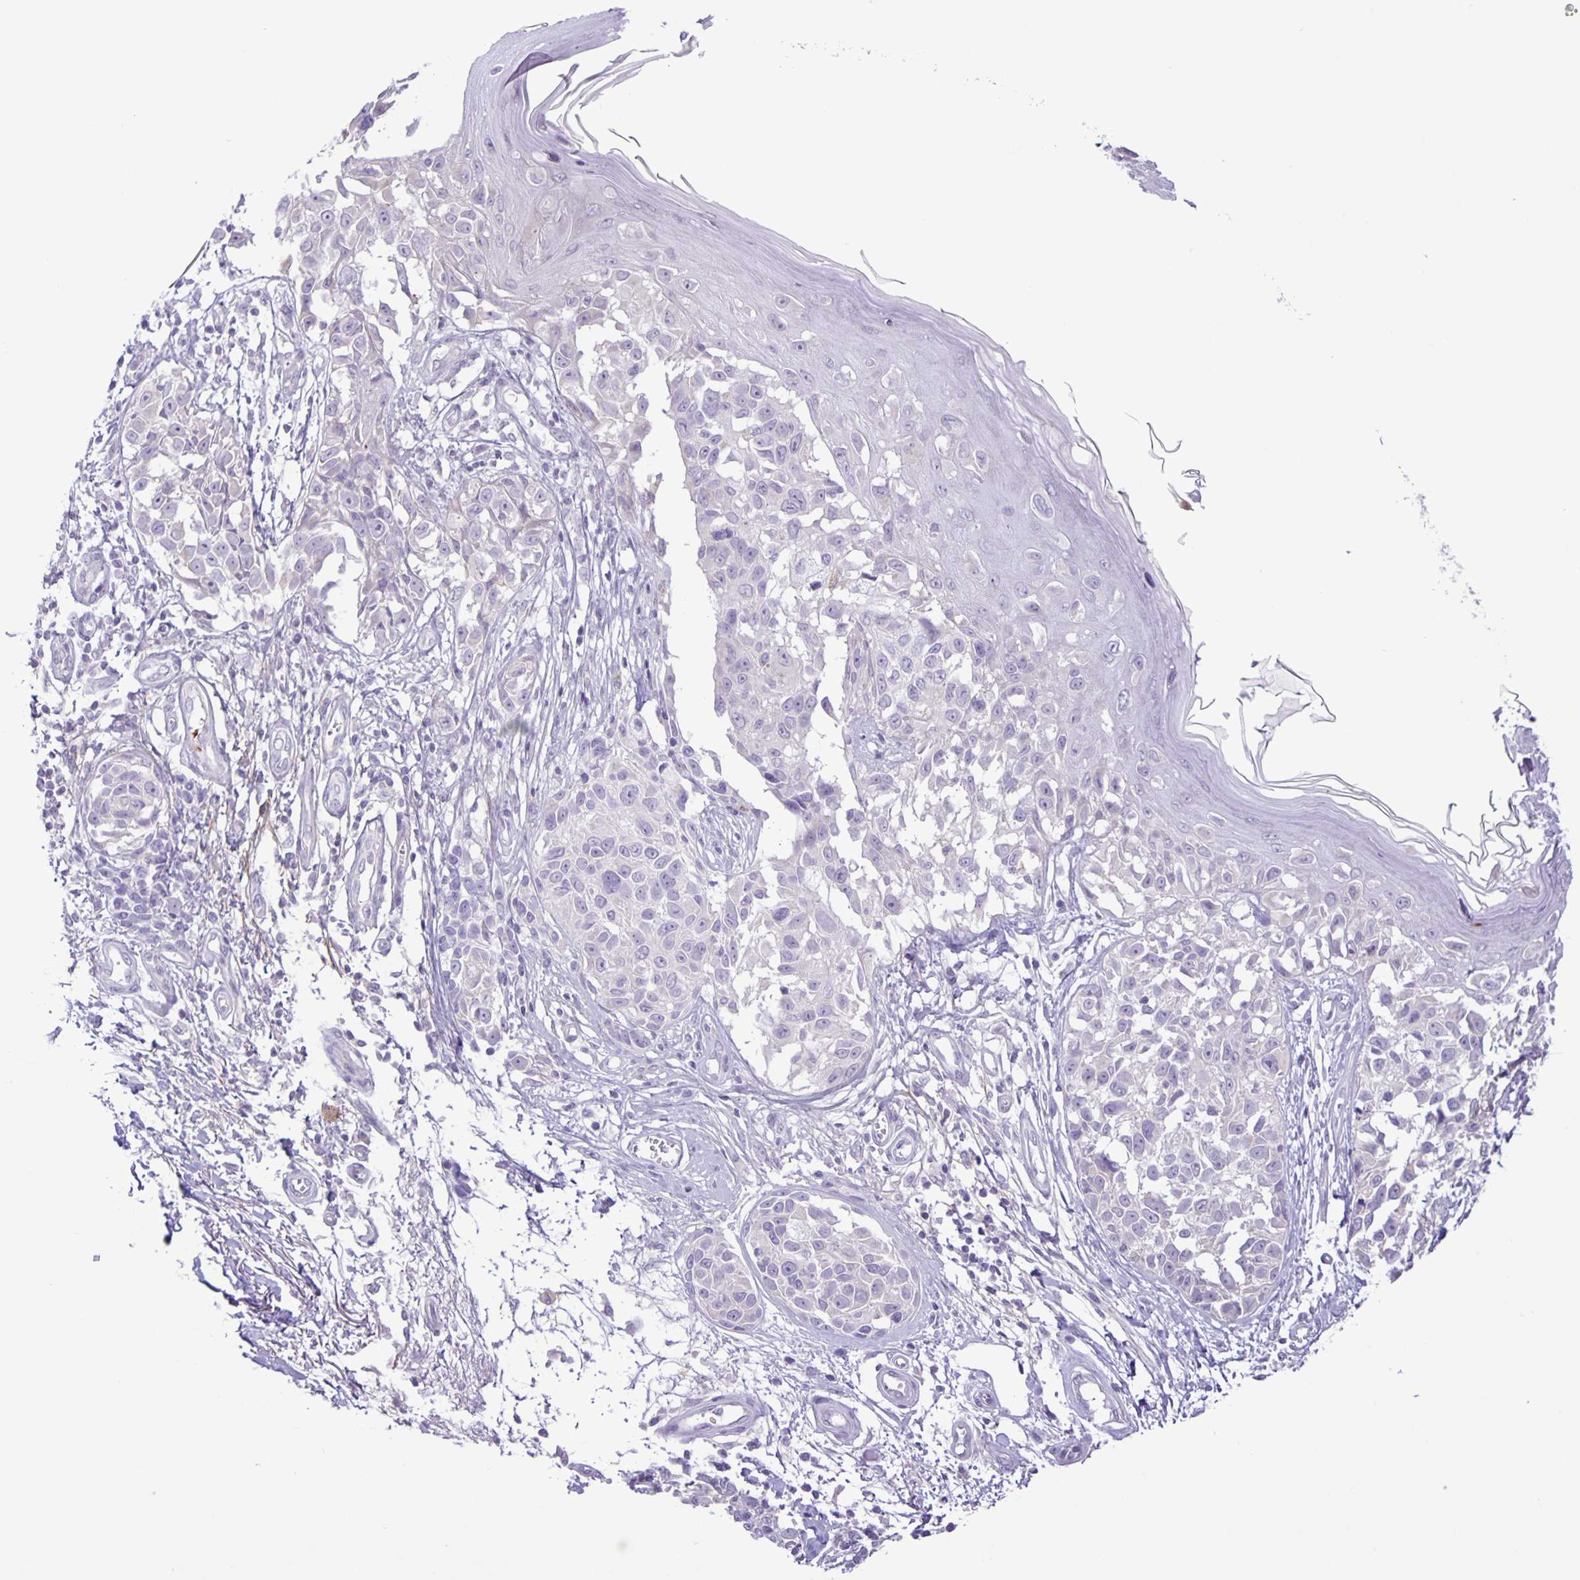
{"staining": {"intensity": "negative", "quantity": "none", "location": "none"}, "tissue": "melanoma", "cell_type": "Tumor cells", "image_type": "cancer", "snomed": [{"axis": "morphology", "description": "Malignant melanoma, NOS"}, {"axis": "topography", "description": "Skin"}], "caption": "Immunohistochemistry (IHC) histopathology image of neoplastic tissue: human malignant melanoma stained with DAB exhibits no significant protein expression in tumor cells. (DAB (3,3'-diaminobenzidine) IHC, high magnification).", "gene": "ADCK1", "patient": {"sex": "male", "age": 73}}